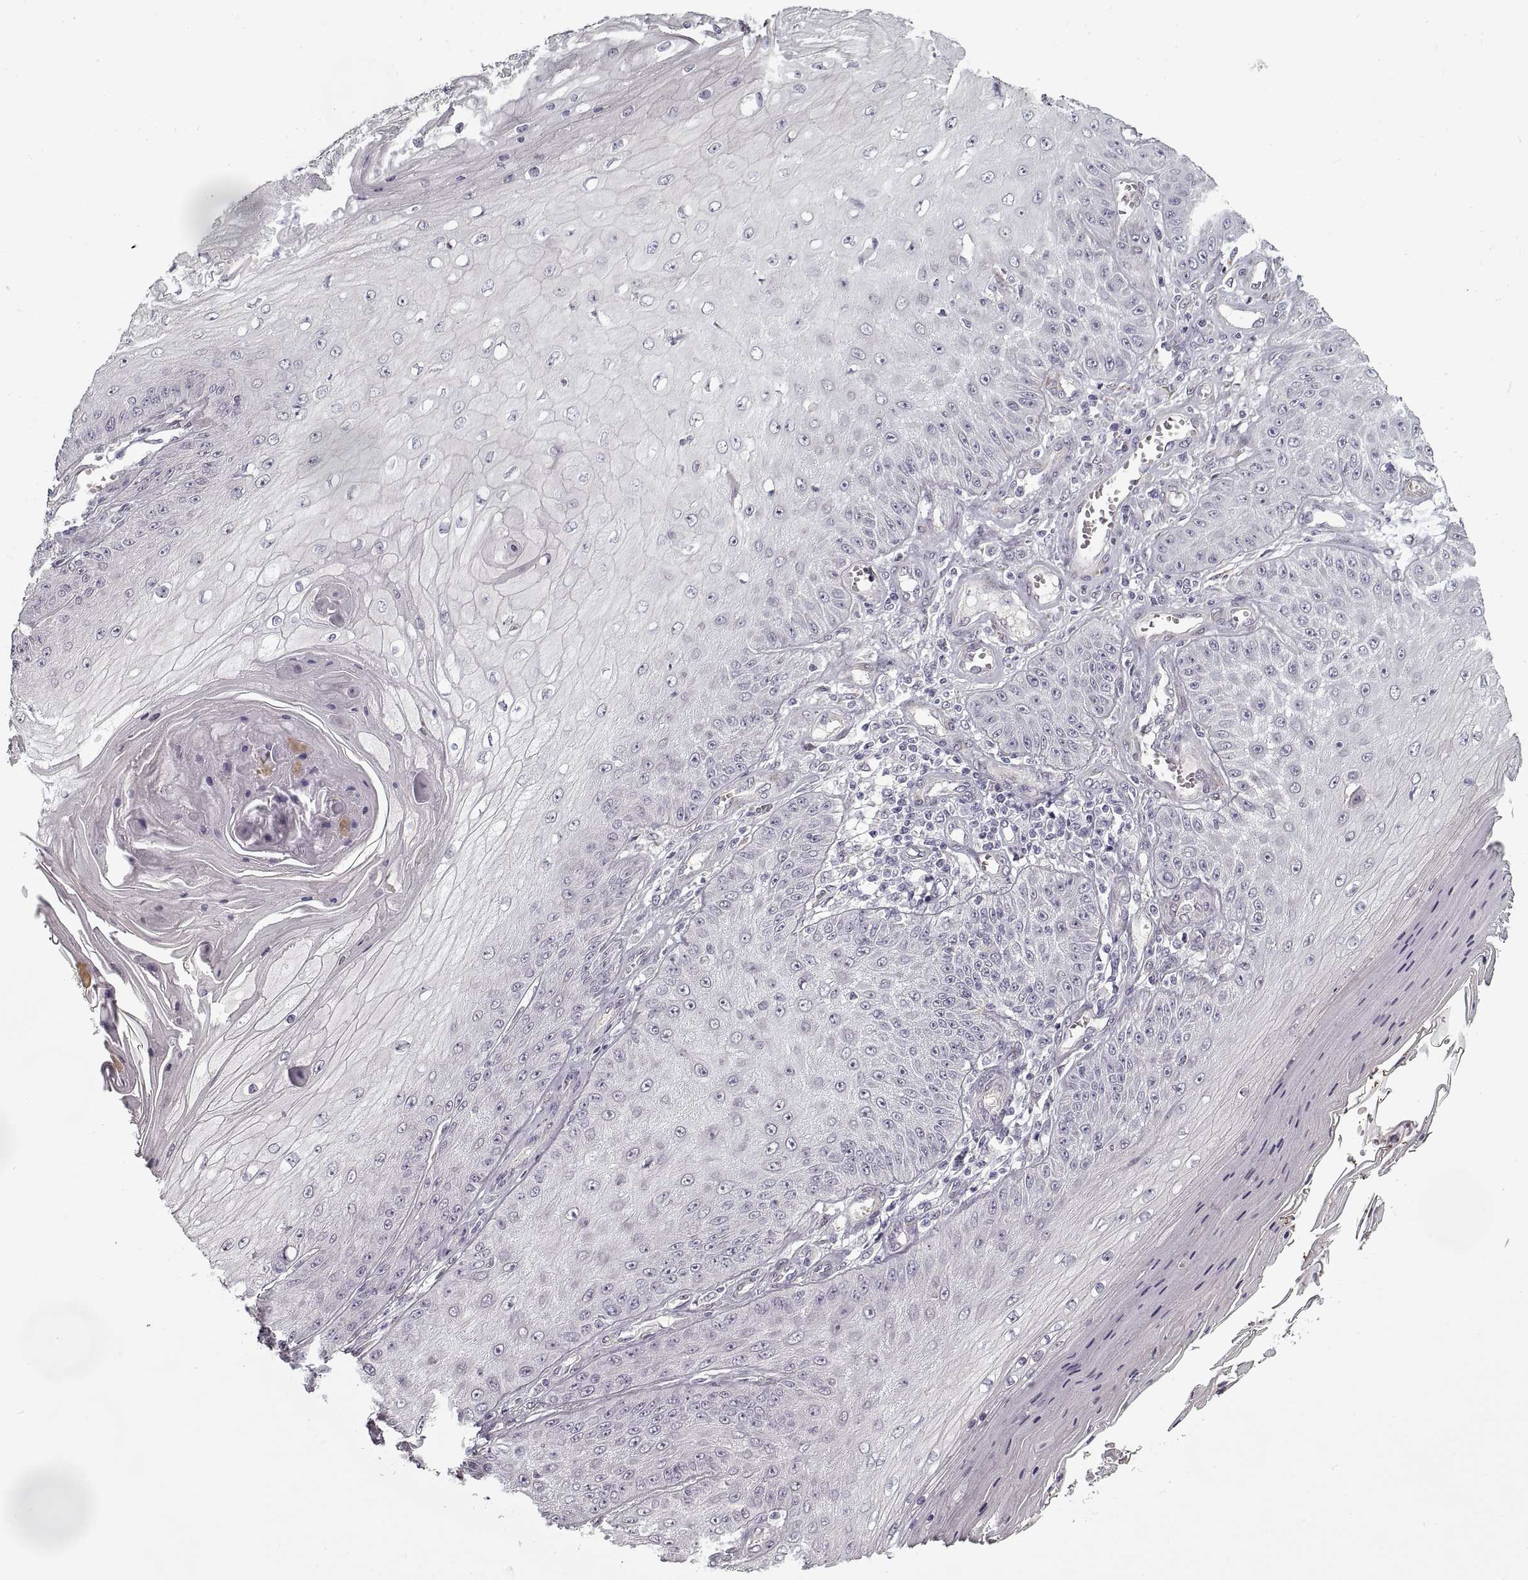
{"staining": {"intensity": "negative", "quantity": "none", "location": "none"}, "tissue": "skin cancer", "cell_type": "Tumor cells", "image_type": "cancer", "snomed": [{"axis": "morphology", "description": "Squamous cell carcinoma, NOS"}, {"axis": "topography", "description": "Skin"}], "caption": "DAB (3,3'-diaminobenzidine) immunohistochemical staining of skin cancer demonstrates no significant positivity in tumor cells. (Immunohistochemistry, brightfield microscopy, high magnification).", "gene": "LAMB2", "patient": {"sex": "male", "age": 70}}